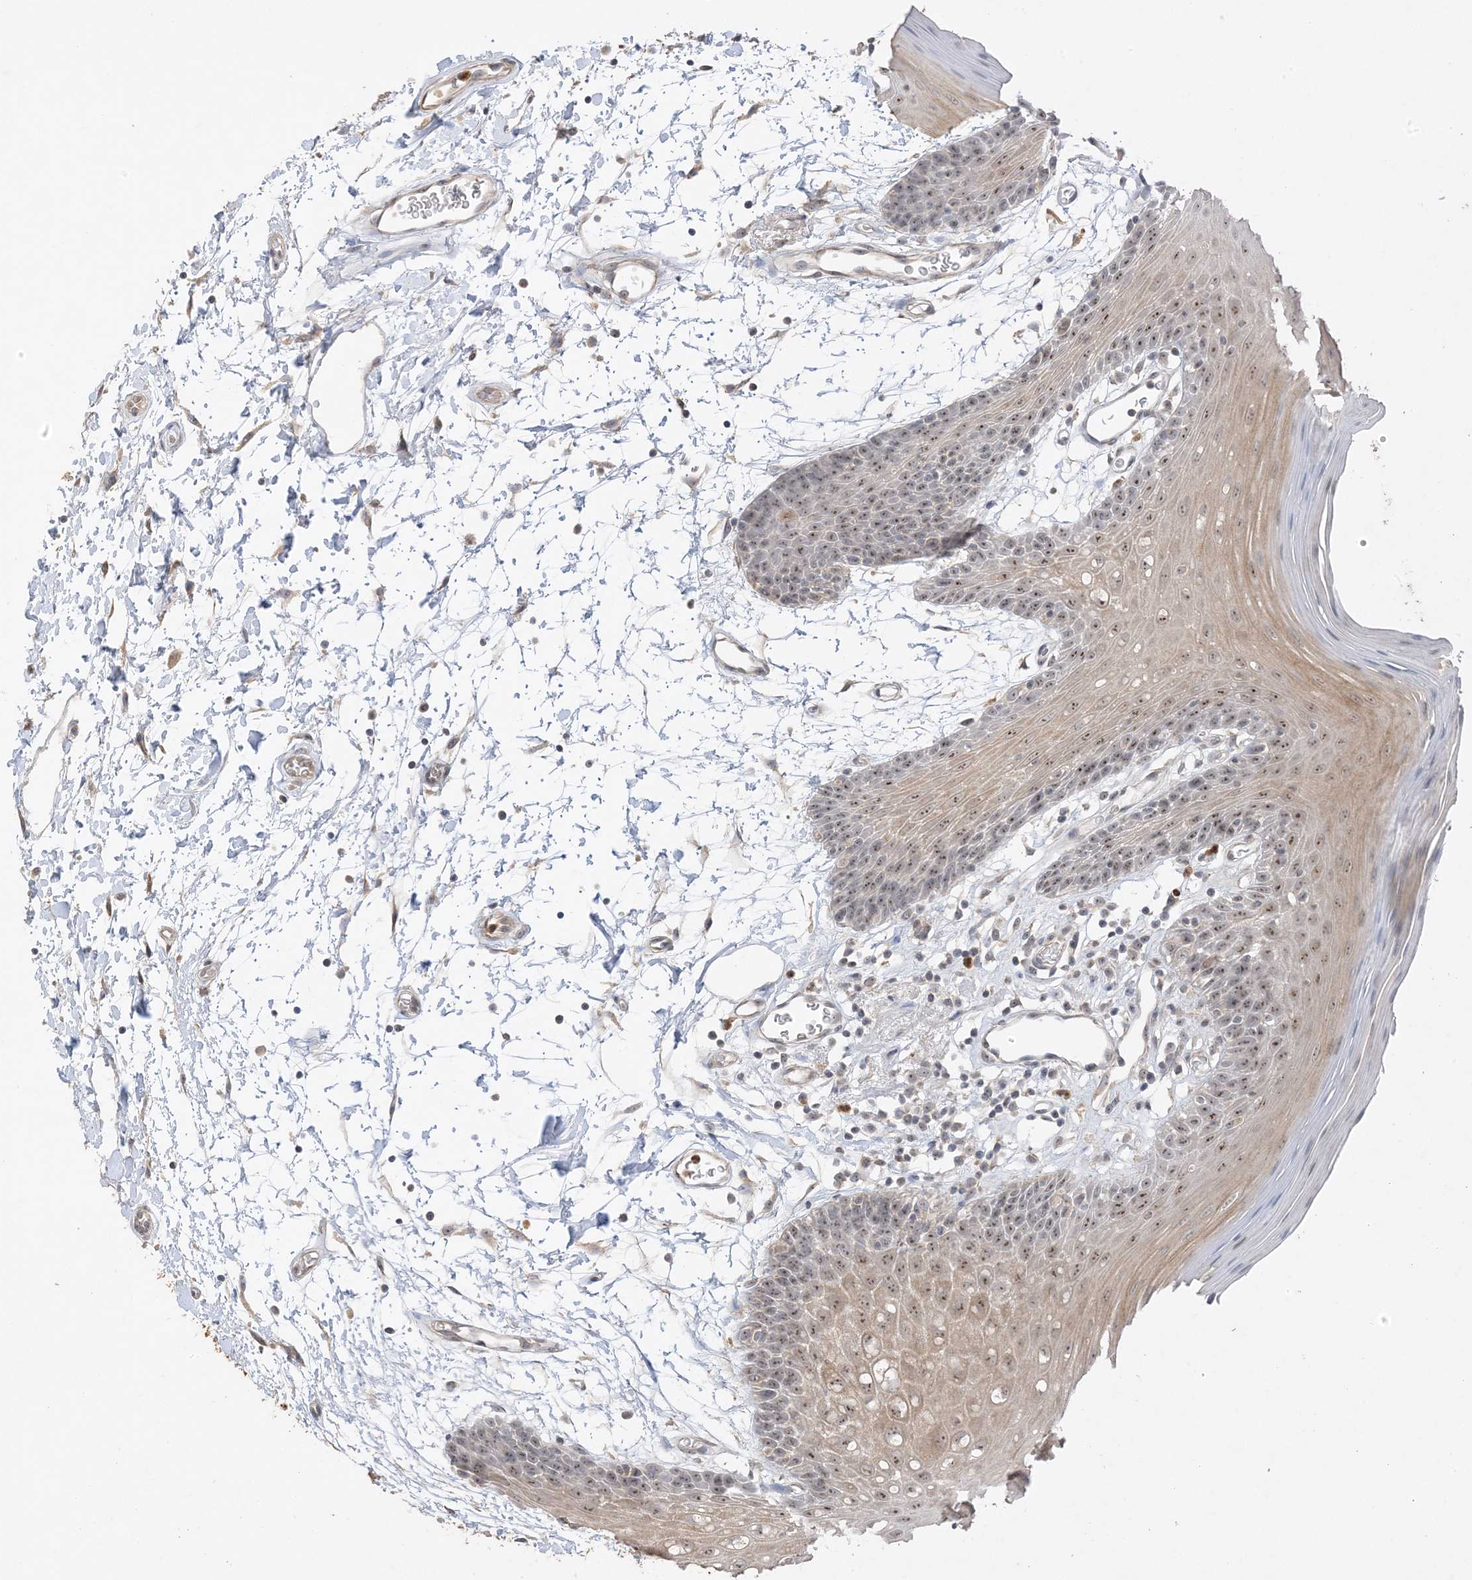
{"staining": {"intensity": "moderate", "quantity": ">75%", "location": "cytoplasmic/membranous,nuclear"}, "tissue": "oral mucosa", "cell_type": "Squamous epithelial cells", "image_type": "normal", "snomed": [{"axis": "morphology", "description": "Normal tissue, NOS"}, {"axis": "topography", "description": "Skeletal muscle"}, {"axis": "topography", "description": "Oral tissue"}, {"axis": "topography", "description": "Salivary gland"}, {"axis": "topography", "description": "Peripheral nerve tissue"}], "caption": "The micrograph shows immunohistochemical staining of benign oral mucosa. There is moderate cytoplasmic/membranous,nuclear staining is present in about >75% of squamous epithelial cells.", "gene": "DDX18", "patient": {"sex": "male", "age": 54}}